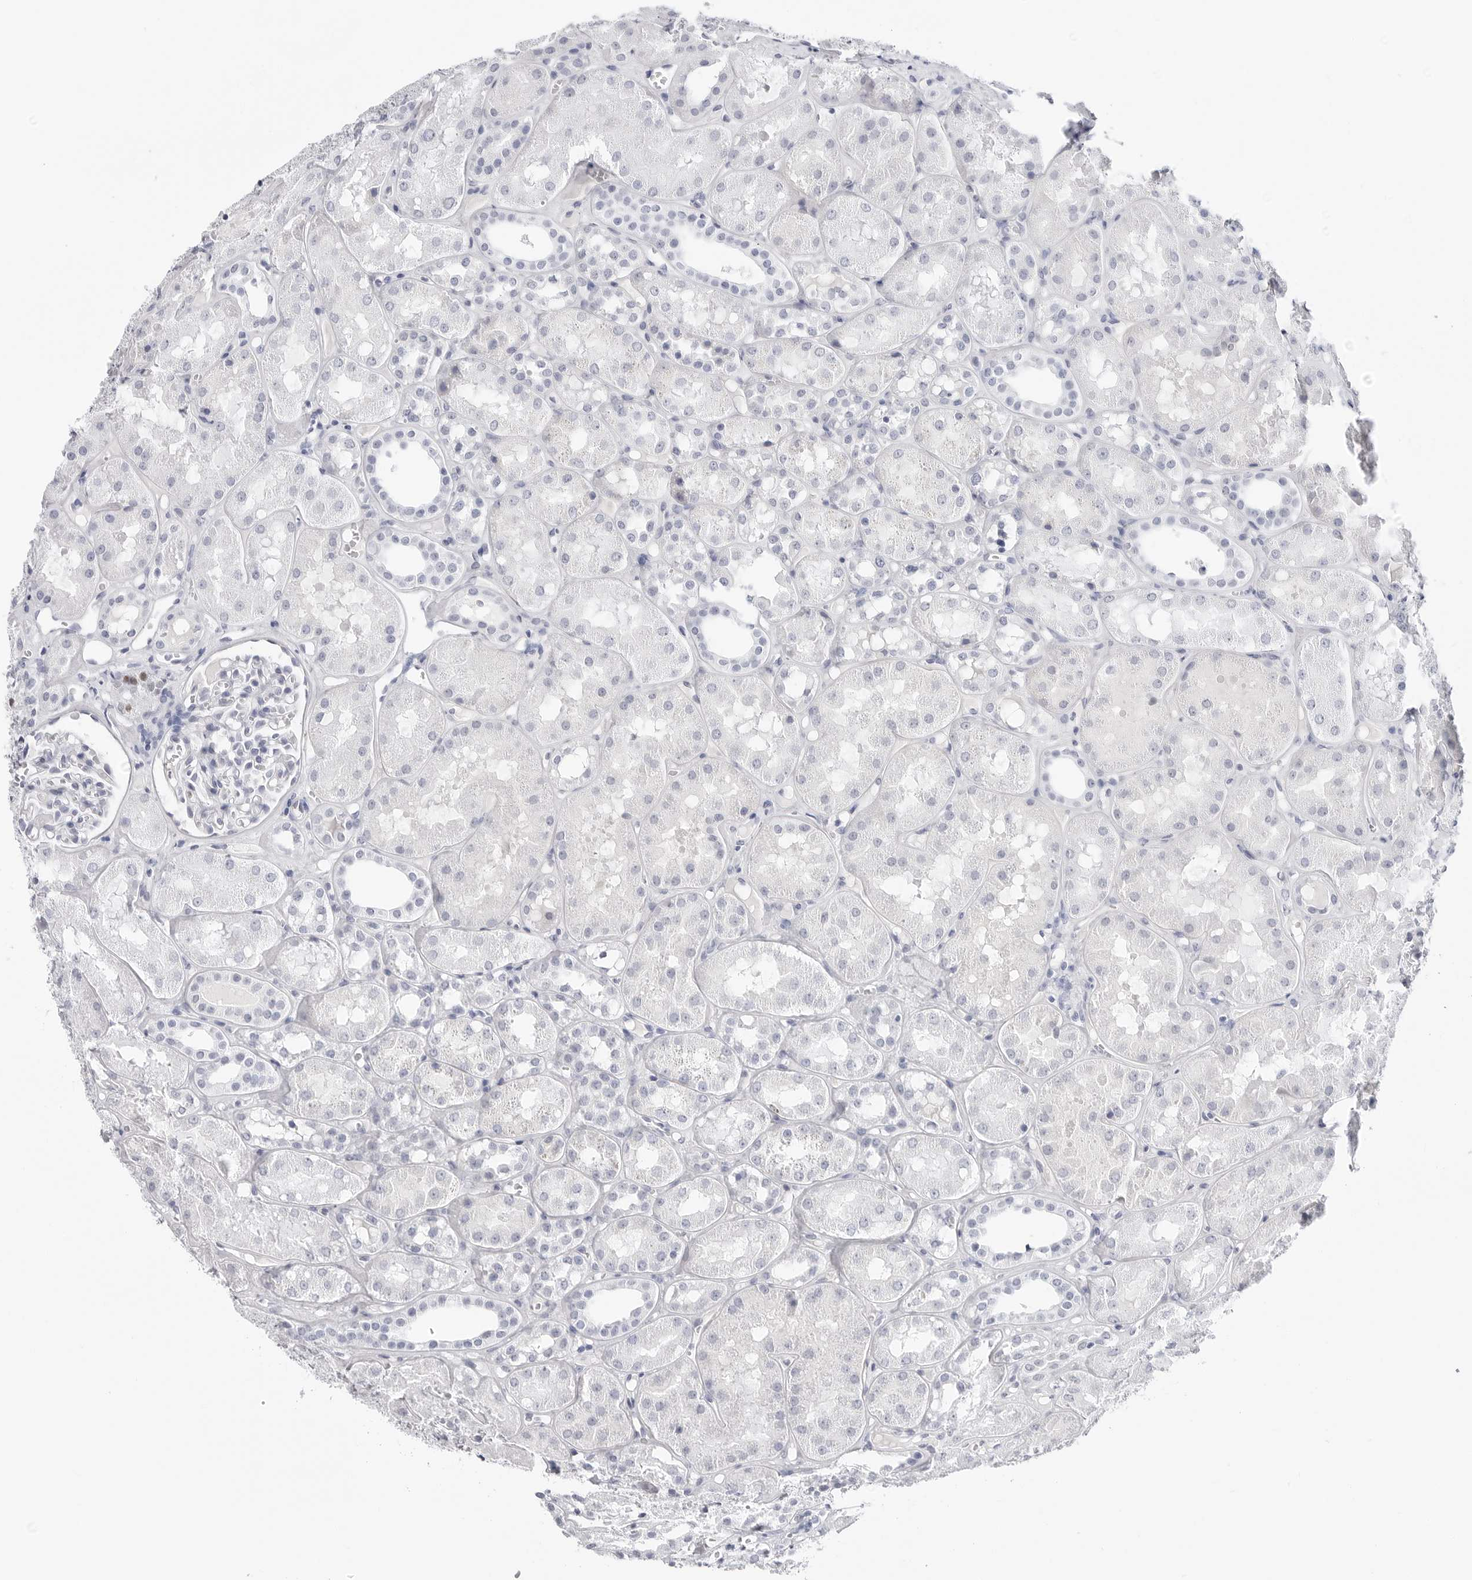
{"staining": {"intensity": "negative", "quantity": "none", "location": "none"}, "tissue": "kidney", "cell_type": "Cells in glomeruli", "image_type": "normal", "snomed": [{"axis": "morphology", "description": "Normal tissue, NOS"}, {"axis": "topography", "description": "Kidney"}], "caption": "Kidney stained for a protein using IHC reveals no staining cells in glomeruli.", "gene": "SLC19A1", "patient": {"sex": "male", "age": 16}}